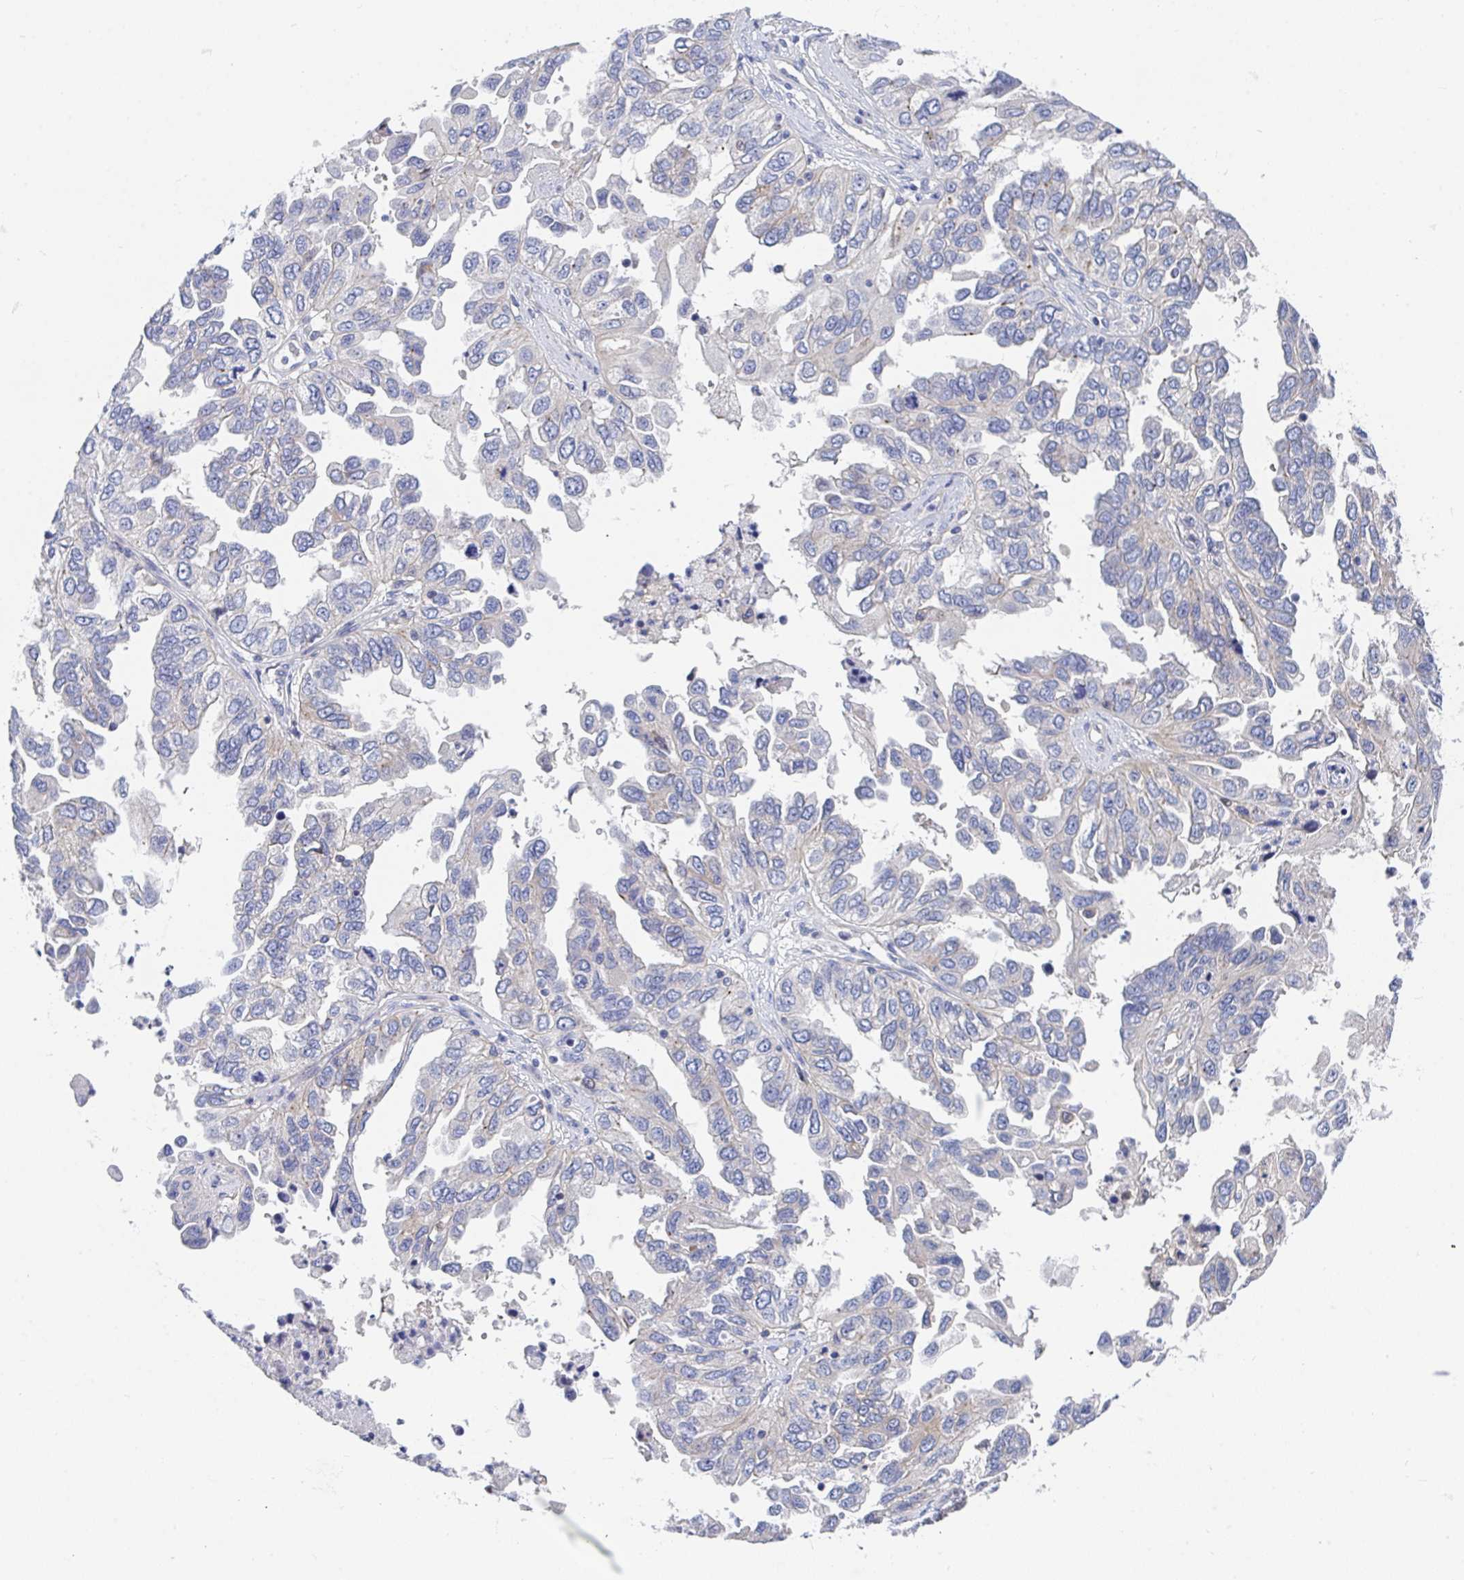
{"staining": {"intensity": "negative", "quantity": "none", "location": "none"}, "tissue": "ovarian cancer", "cell_type": "Tumor cells", "image_type": "cancer", "snomed": [{"axis": "morphology", "description": "Cystadenocarcinoma, serous, NOS"}, {"axis": "topography", "description": "Ovary"}], "caption": "This is a image of immunohistochemistry (IHC) staining of ovarian cancer, which shows no positivity in tumor cells.", "gene": "P2RX3", "patient": {"sex": "female", "age": 53}}